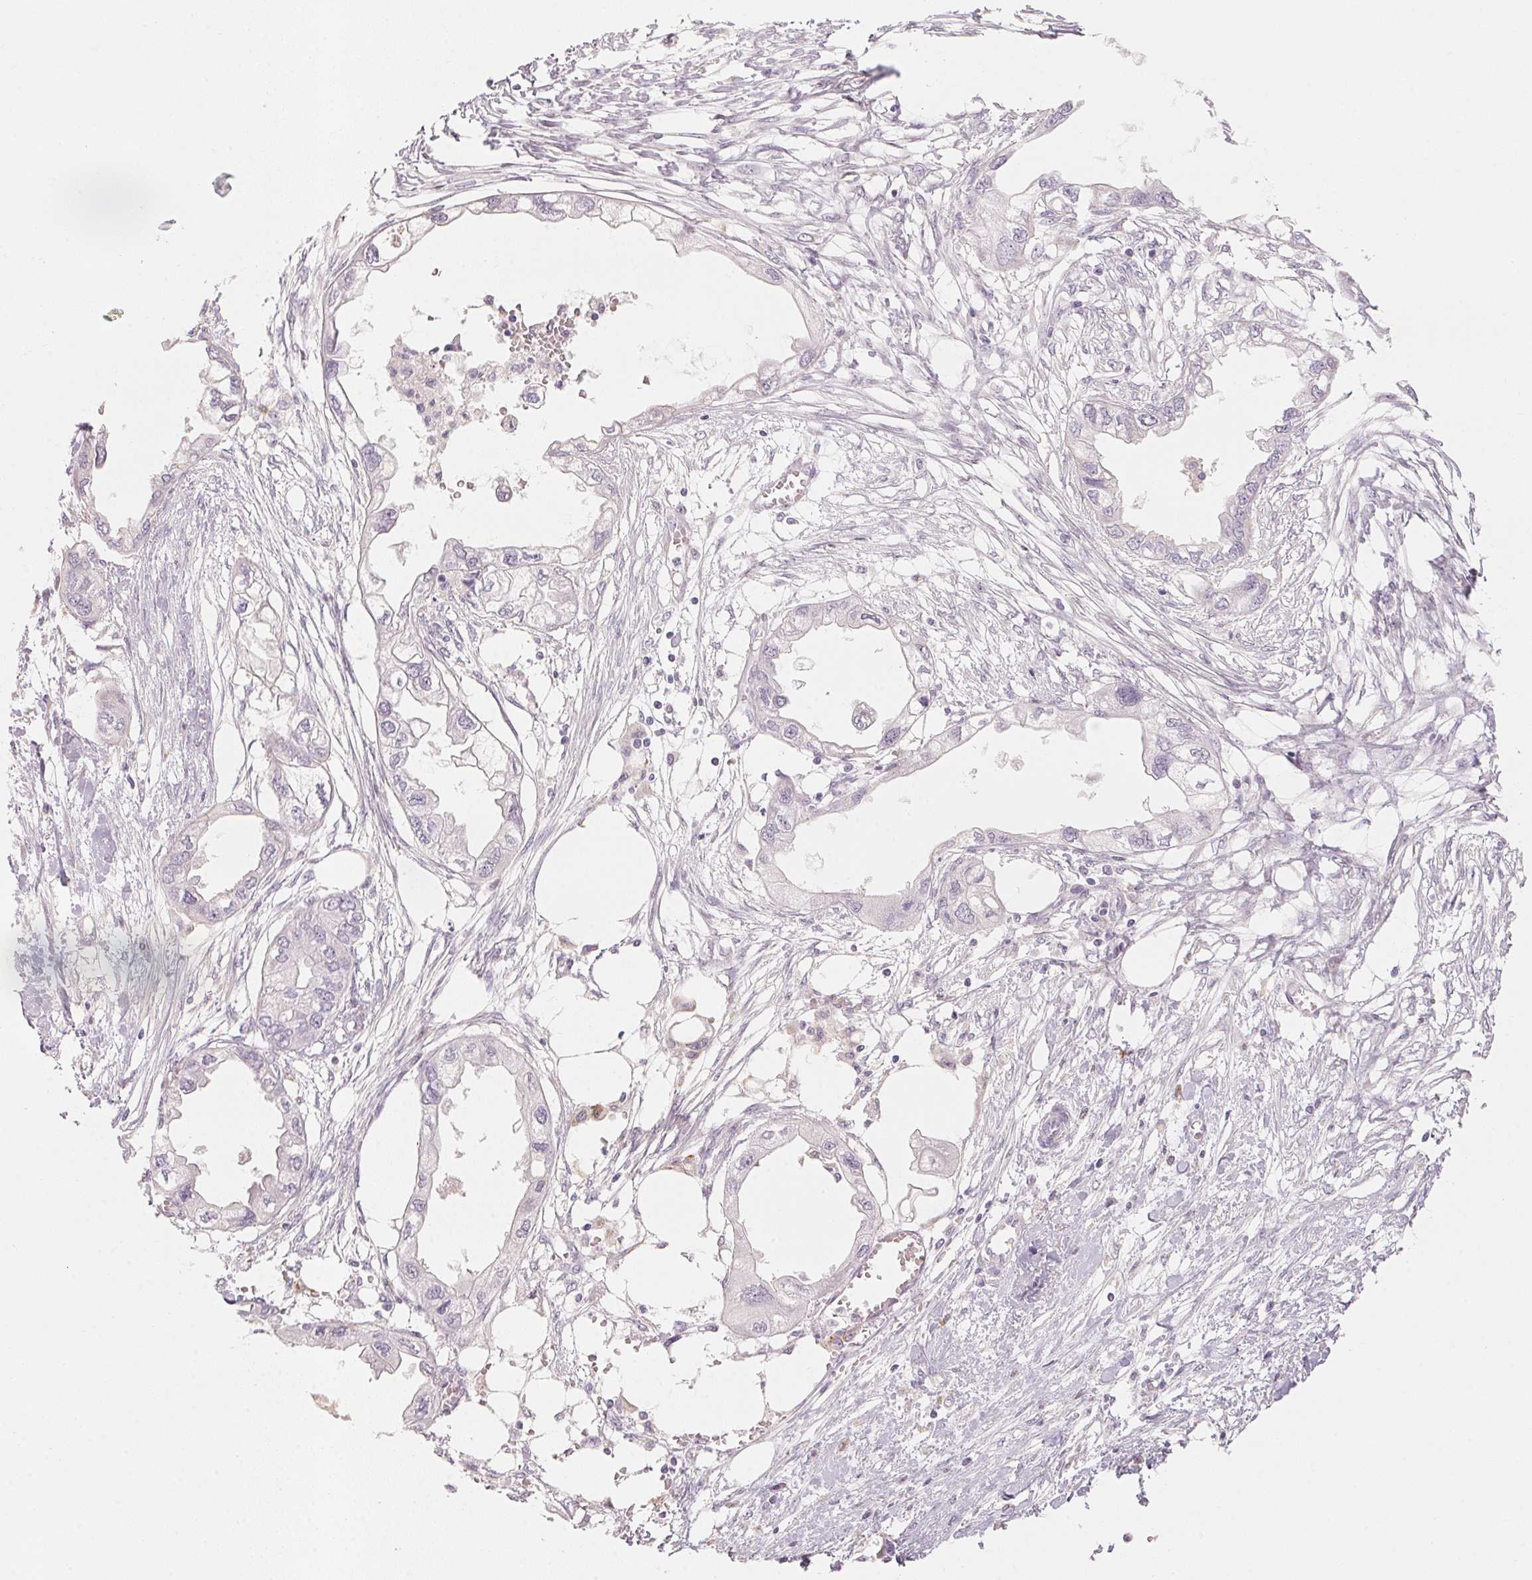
{"staining": {"intensity": "negative", "quantity": "none", "location": "none"}, "tissue": "endometrial cancer", "cell_type": "Tumor cells", "image_type": "cancer", "snomed": [{"axis": "morphology", "description": "Adenocarcinoma, NOS"}, {"axis": "morphology", "description": "Adenocarcinoma, metastatic, NOS"}, {"axis": "topography", "description": "Adipose tissue"}, {"axis": "topography", "description": "Endometrium"}], "caption": "IHC of endometrial cancer demonstrates no expression in tumor cells. Nuclei are stained in blue.", "gene": "TREH", "patient": {"sex": "female", "age": 67}}